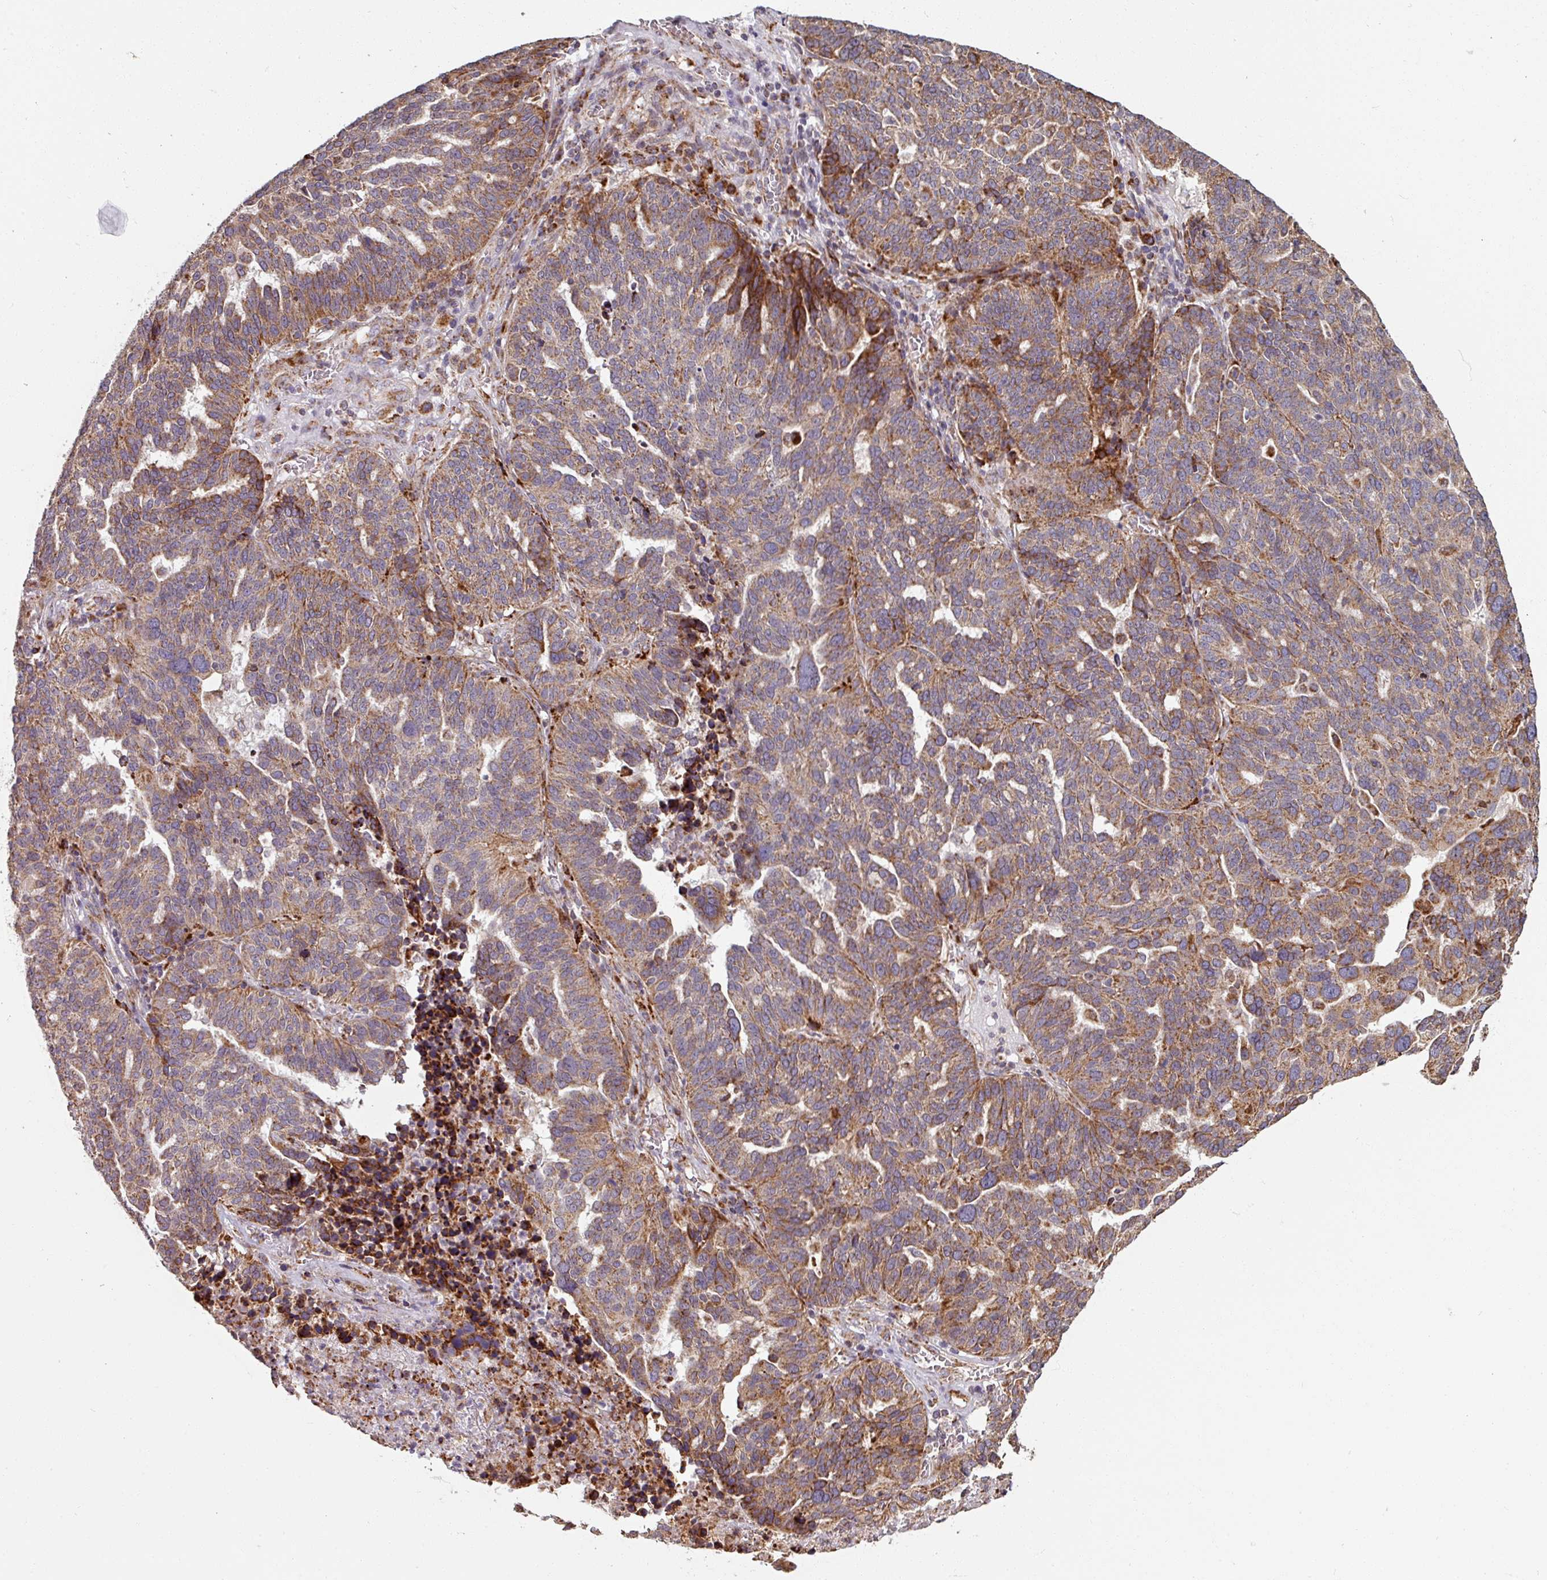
{"staining": {"intensity": "moderate", "quantity": "25%-75%", "location": "cytoplasmic/membranous"}, "tissue": "ovarian cancer", "cell_type": "Tumor cells", "image_type": "cancer", "snomed": [{"axis": "morphology", "description": "Cystadenocarcinoma, serous, NOS"}, {"axis": "topography", "description": "Ovary"}], "caption": "A micrograph of ovarian cancer stained for a protein demonstrates moderate cytoplasmic/membranous brown staining in tumor cells.", "gene": "MAGT1", "patient": {"sex": "female", "age": 59}}